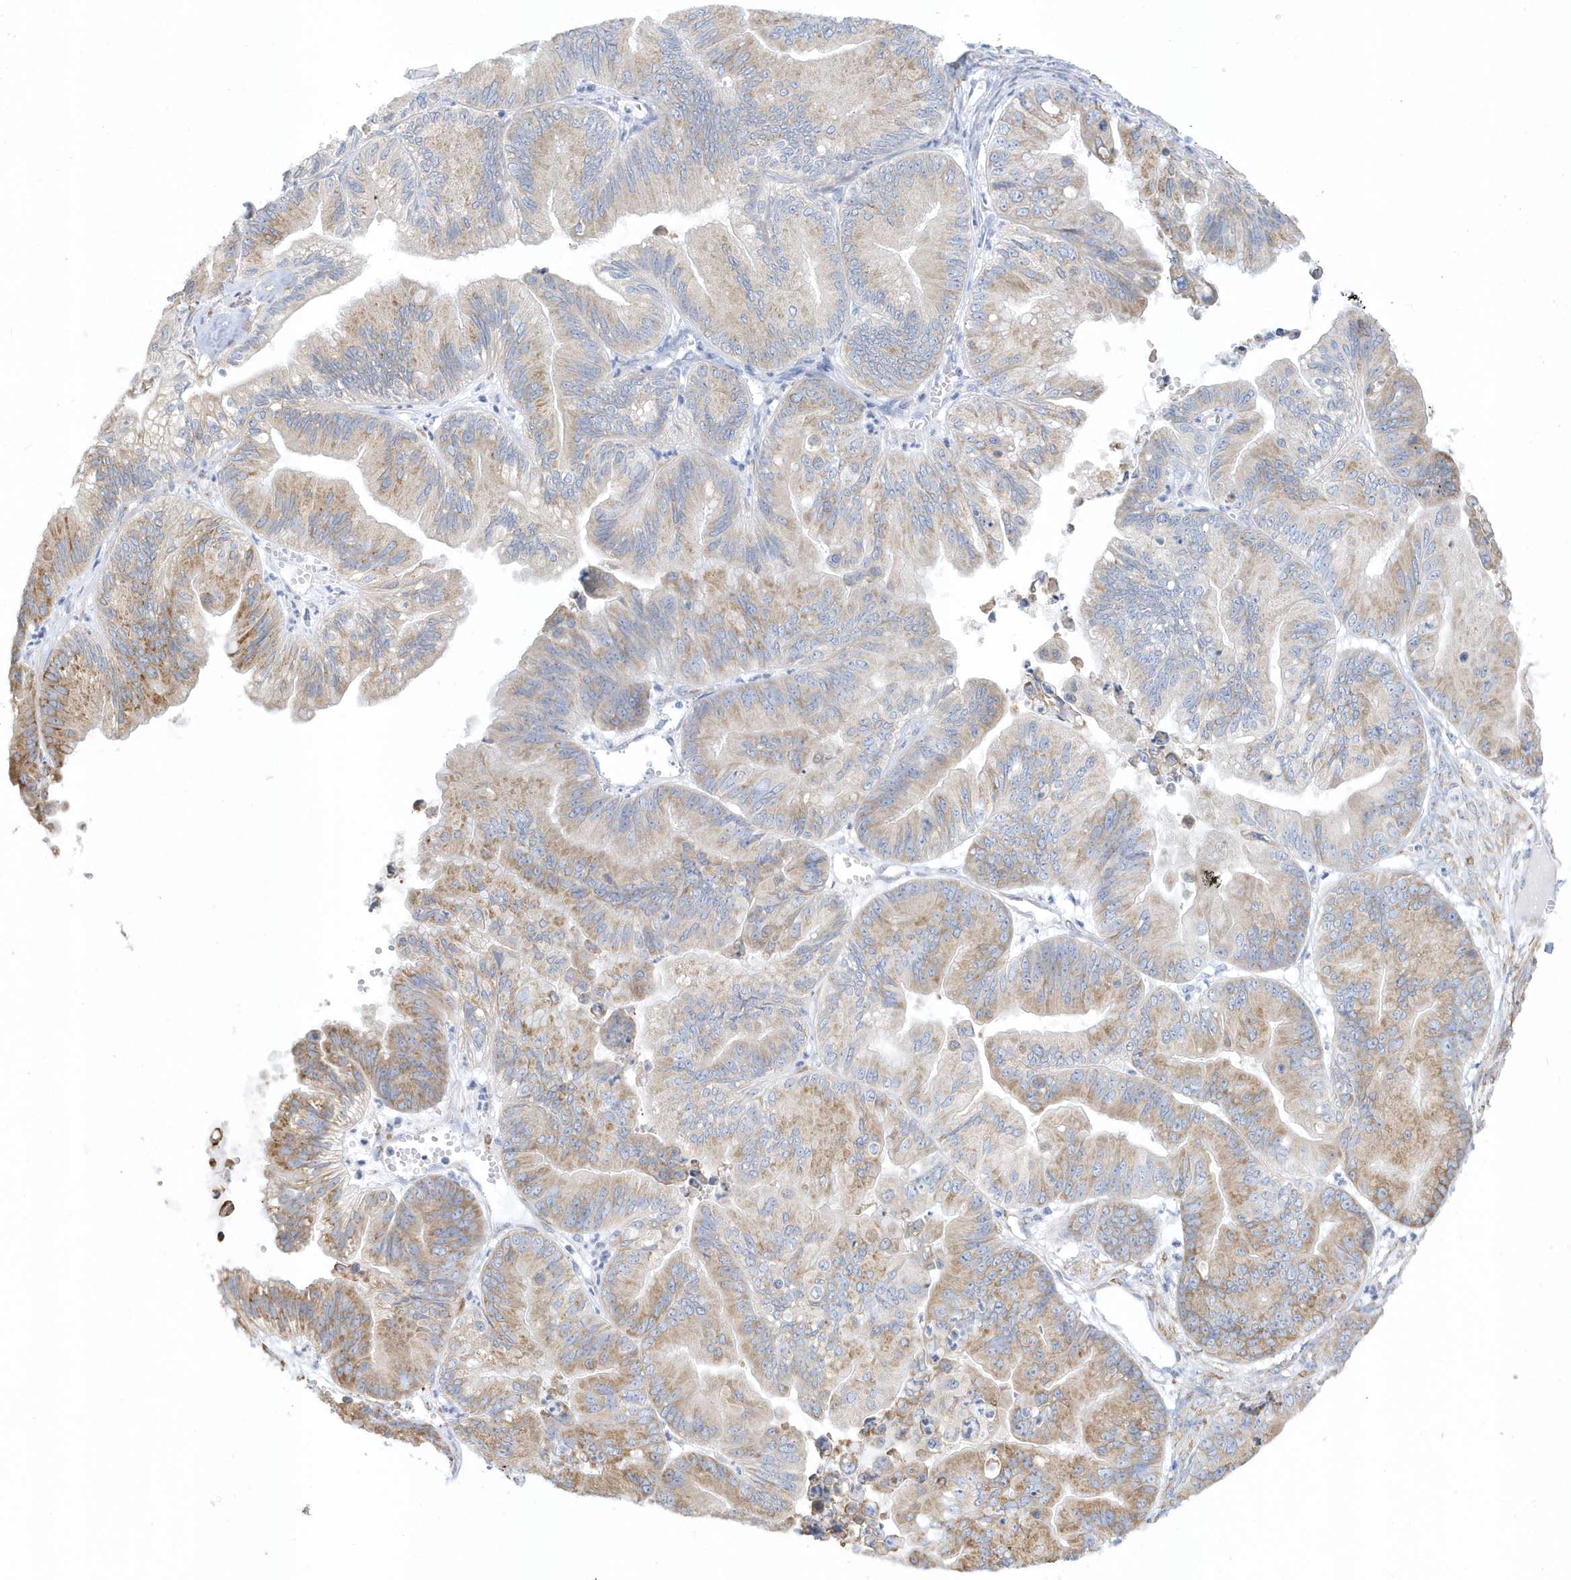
{"staining": {"intensity": "moderate", "quantity": "25%-75%", "location": "cytoplasmic/membranous"}, "tissue": "ovarian cancer", "cell_type": "Tumor cells", "image_type": "cancer", "snomed": [{"axis": "morphology", "description": "Cystadenocarcinoma, mucinous, NOS"}, {"axis": "topography", "description": "Ovary"}], "caption": "Approximately 25%-75% of tumor cells in human ovarian mucinous cystadenocarcinoma reveal moderate cytoplasmic/membranous protein staining as visualized by brown immunohistochemical staining.", "gene": "DCAF1", "patient": {"sex": "female", "age": 71}}